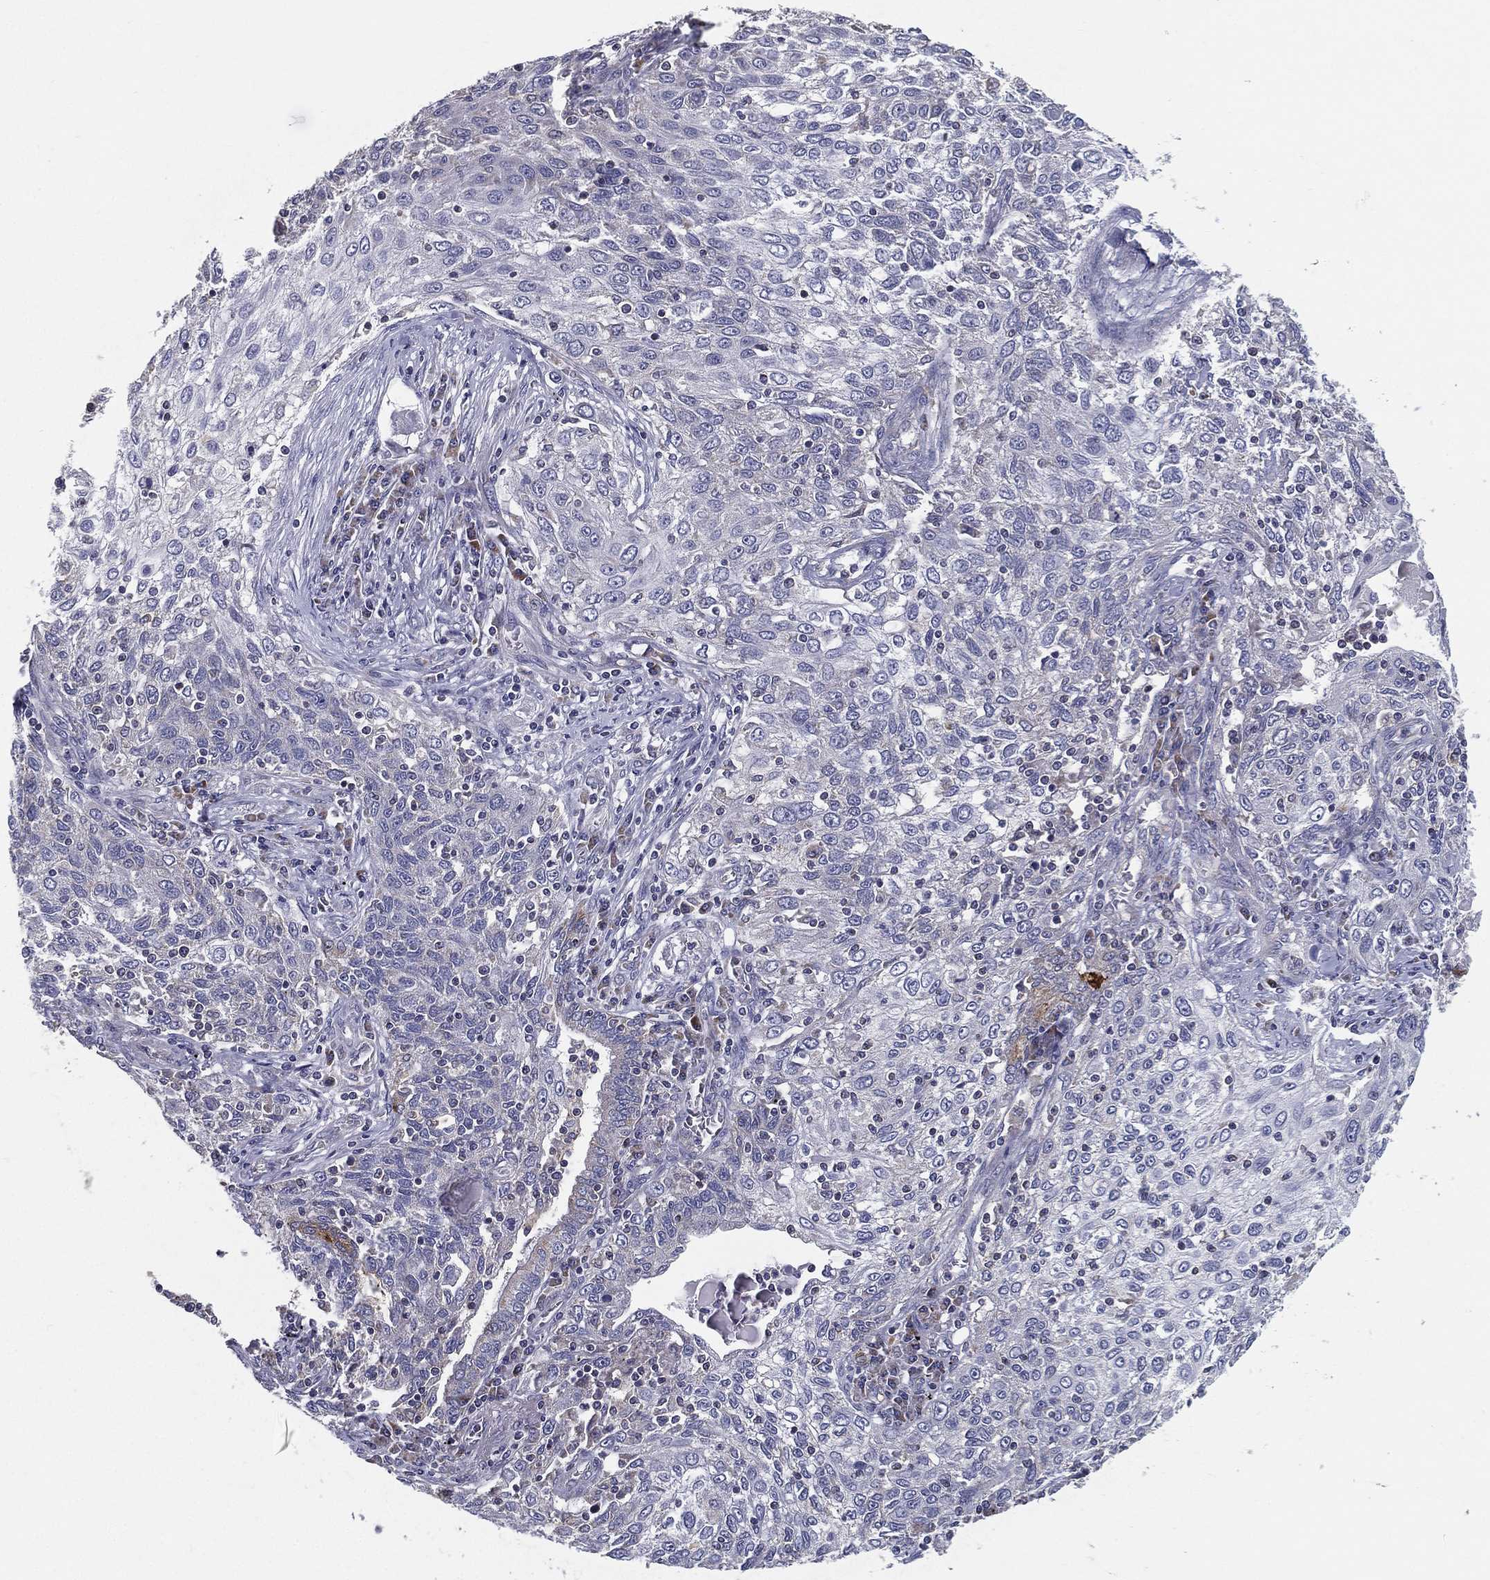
{"staining": {"intensity": "negative", "quantity": "none", "location": "none"}, "tissue": "lung cancer", "cell_type": "Tumor cells", "image_type": "cancer", "snomed": [{"axis": "morphology", "description": "Squamous cell carcinoma, NOS"}, {"axis": "topography", "description": "Lung"}], "caption": "Tumor cells are negative for brown protein staining in squamous cell carcinoma (lung).", "gene": "PCSK1", "patient": {"sex": "female", "age": 69}}